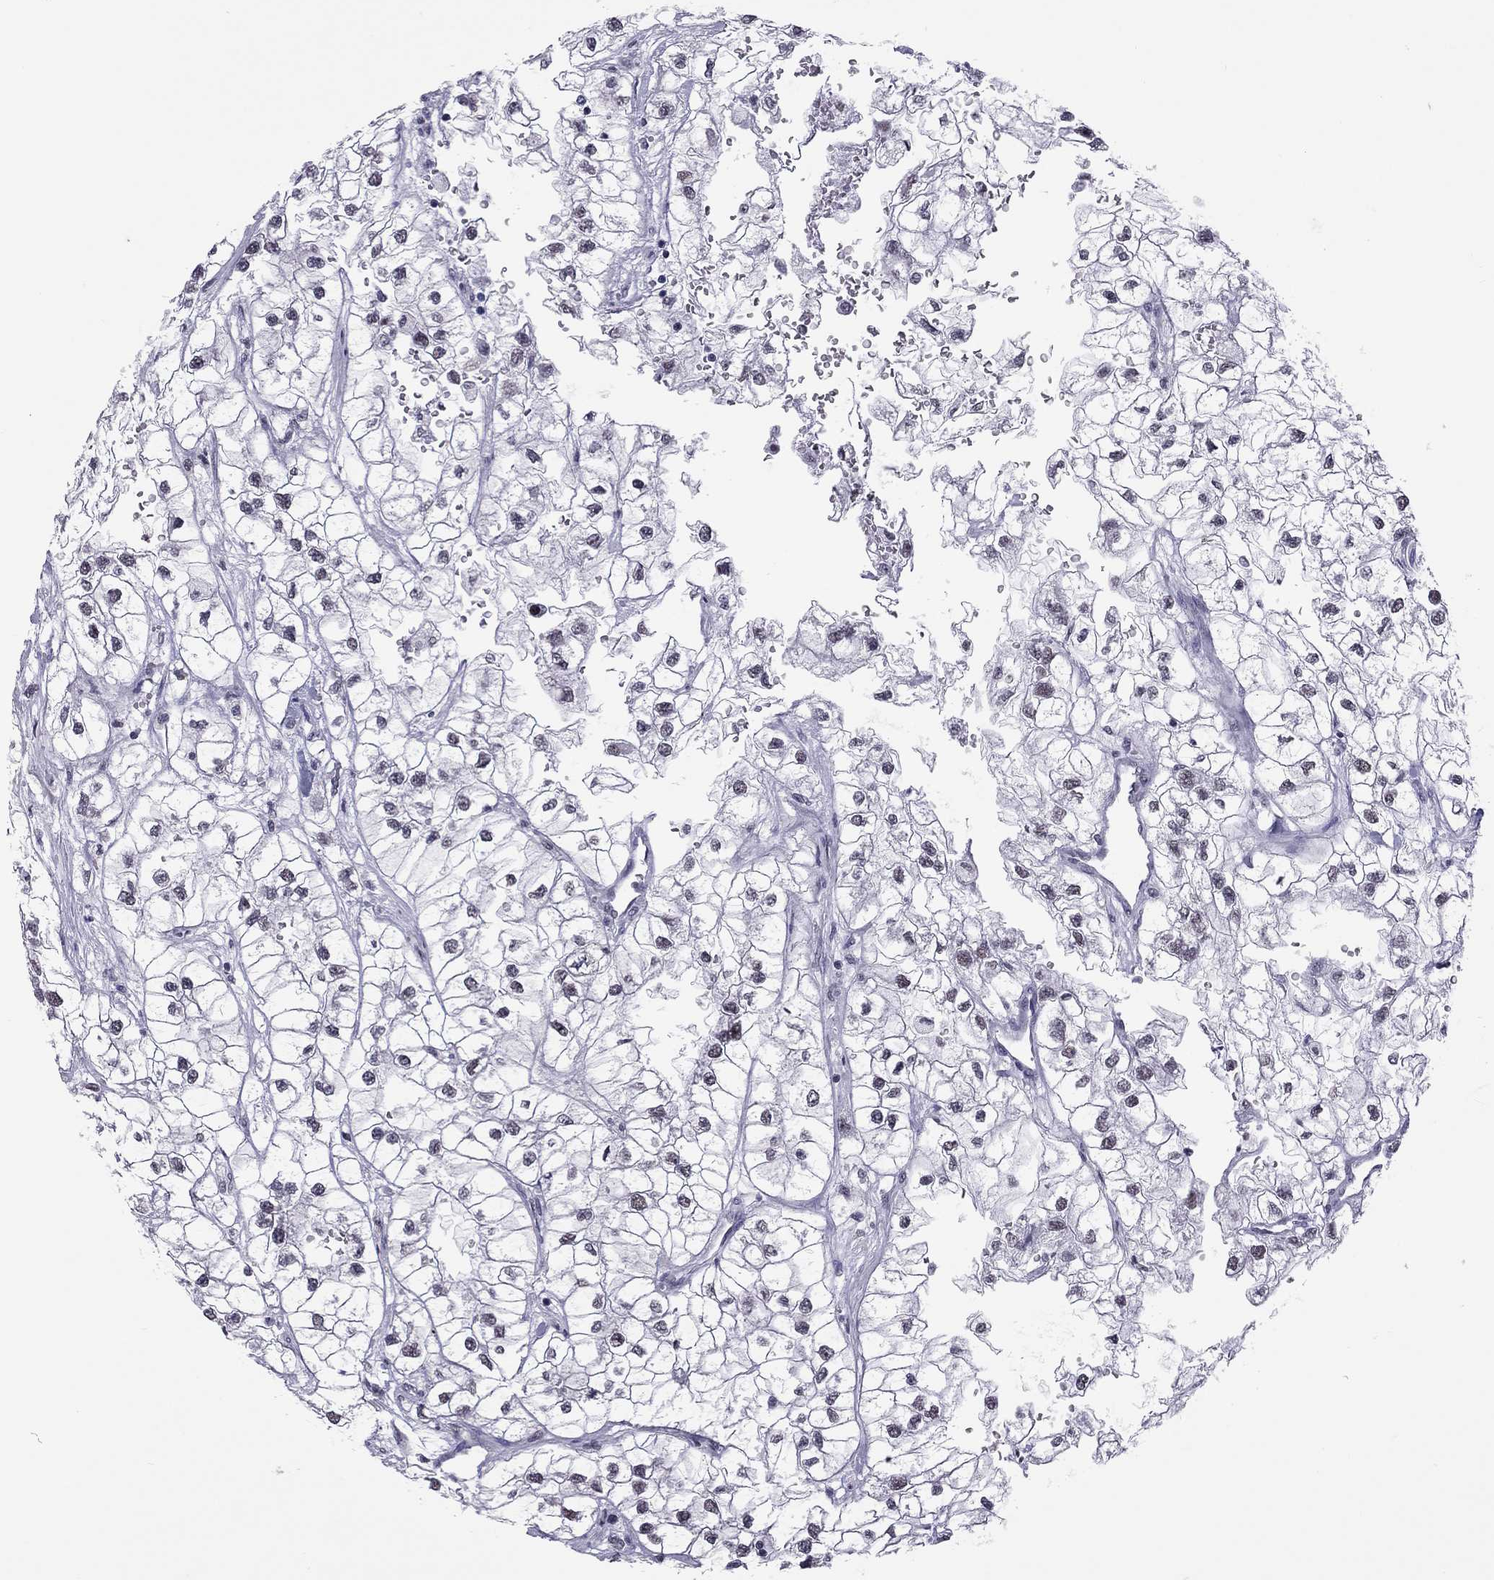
{"staining": {"intensity": "moderate", "quantity": "<25%", "location": "nuclear"}, "tissue": "renal cancer", "cell_type": "Tumor cells", "image_type": "cancer", "snomed": [{"axis": "morphology", "description": "Adenocarcinoma, NOS"}, {"axis": "topography", "description": "Kidney"}], "caption": "This is an image of immunohistochemistry (IHC) staining of renal cancer, which shows moderate positivity in the nuclear of tumor cells.", "gene": "PPP1R3A", "patient": {"sex": "male", "age": 59}}